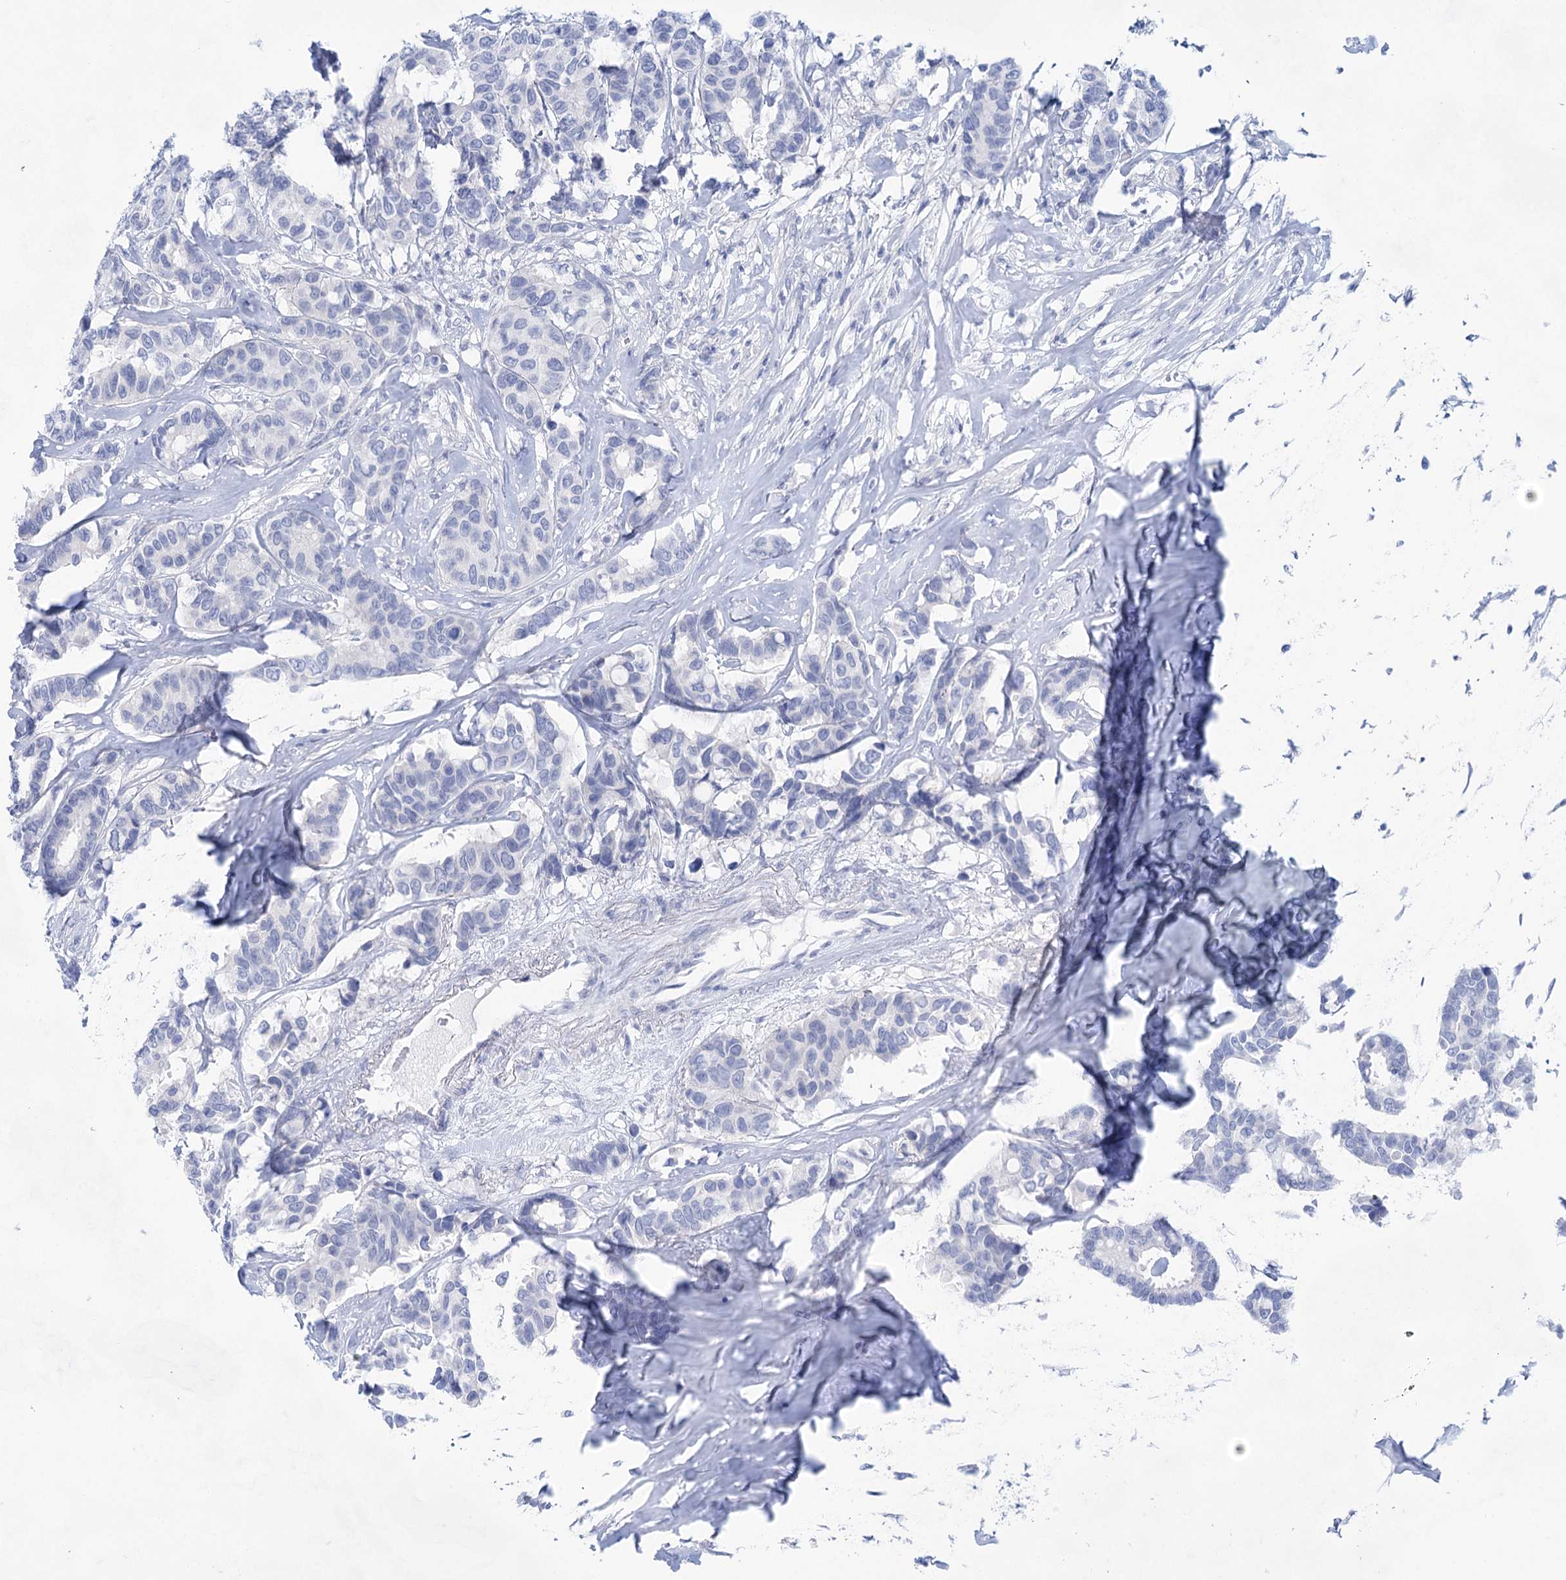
{"staining": {"intensity": "negative", "quantity": "none", "location": "none"}, "tissue": "breast cancer", "cell_type": "Tumor cells", "image_type": "cancer", "snomed": [{"axis": "morphology", "description": "Duct carcinoma"}, {"axis": "topography", "description": "Breast"}], "caption": "IHC micrograph of human breast intraductal carcinoma stained for a protein (brown), which exhibits no staining in tumor cells. (Stains: DAB IHC with hematoxylin counter stain, Microscopy: brightfield microscopy at high magnification).", "gene": "LALBA", "patient": {"sex": "female", "age": 87}}